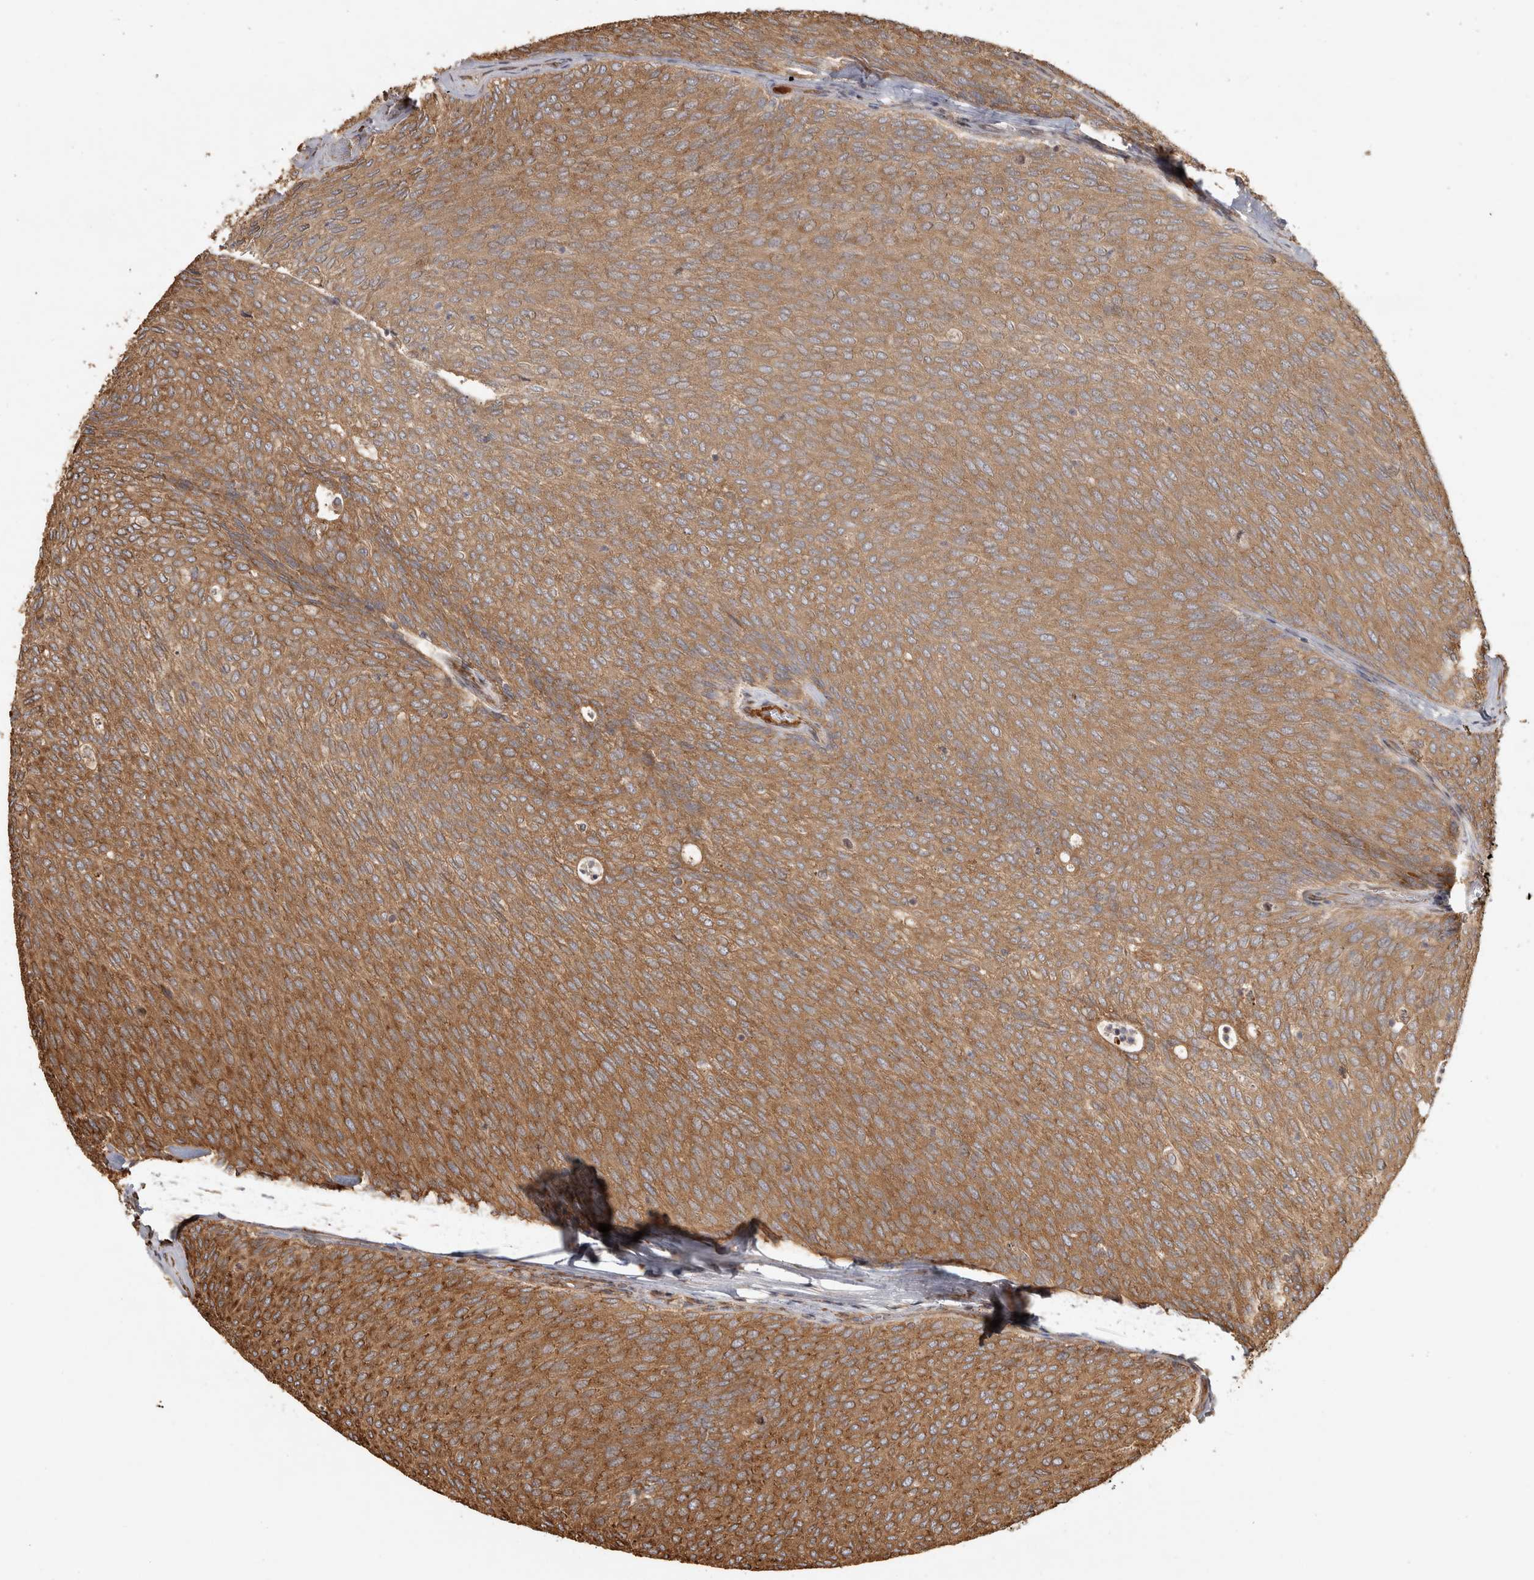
{"staining": {"intensity": "strong", "quantity": ">75%", "location": "cytoplasmic/membranous"}, "tissue": "urothelial cancer", "cell_type": "Tumor cells", "image_type": "cancer", "snomed": [{"axis": "morphology", "description": "Urothelial carcinoma, Low grade"}, {"axis": "topography", "description": "Urinary bladder"}], "caption": "This histopathology image demonstrates IHC staining of human urothelial cancer, with high strong cytoplasmic/membranous staining in approximately >75% of tumor cells.", "gene": "CAMSAP2", "patient": {"sex": "female", "age": 79}}